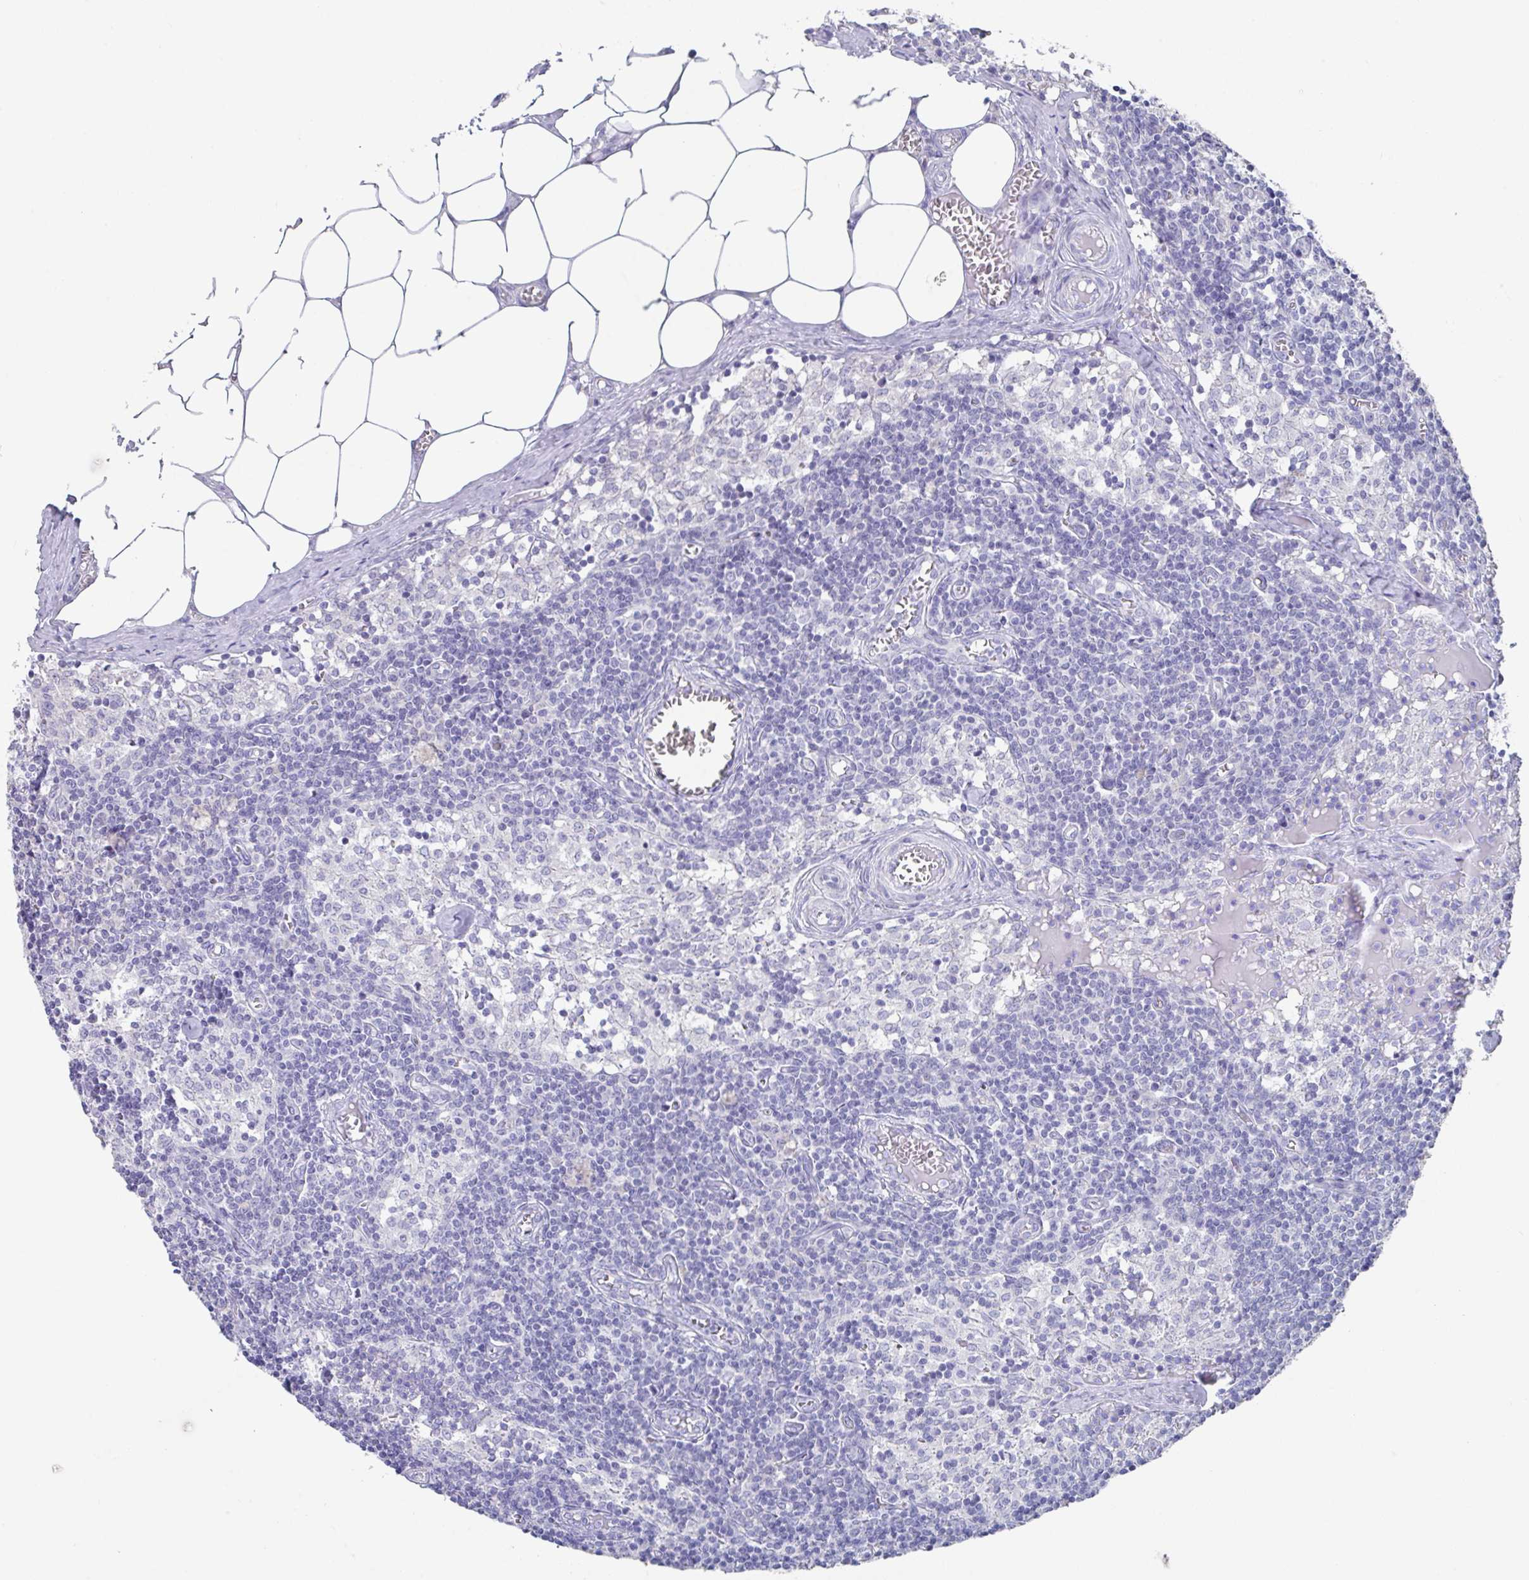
{"staining": {"intensity": "negative", "quantity": "none", "location": "none"}, "tissue": "lymph node", "cell_type": "Germinal center cells", "image_type": "normal", "snomed": [{"axis": "morphology", "description": "Normal tissue, NOS"}, {"axis": "topography", "description": "Lymph node"}], "caption": "This micrograph is of unremarkable lymph node stained with IHC to label a protein in brown with the nuclei are counter-stained blue. There is no positivity in germinal center cells. Brightfield microscopy of IHC stained with DAB (3,3'-diaminobenzidine) (brown) and hematoxylin (blue), captured at high magnification.", "gene": "SLC44A4", "patient": {"sex": "female", "age": 31}}